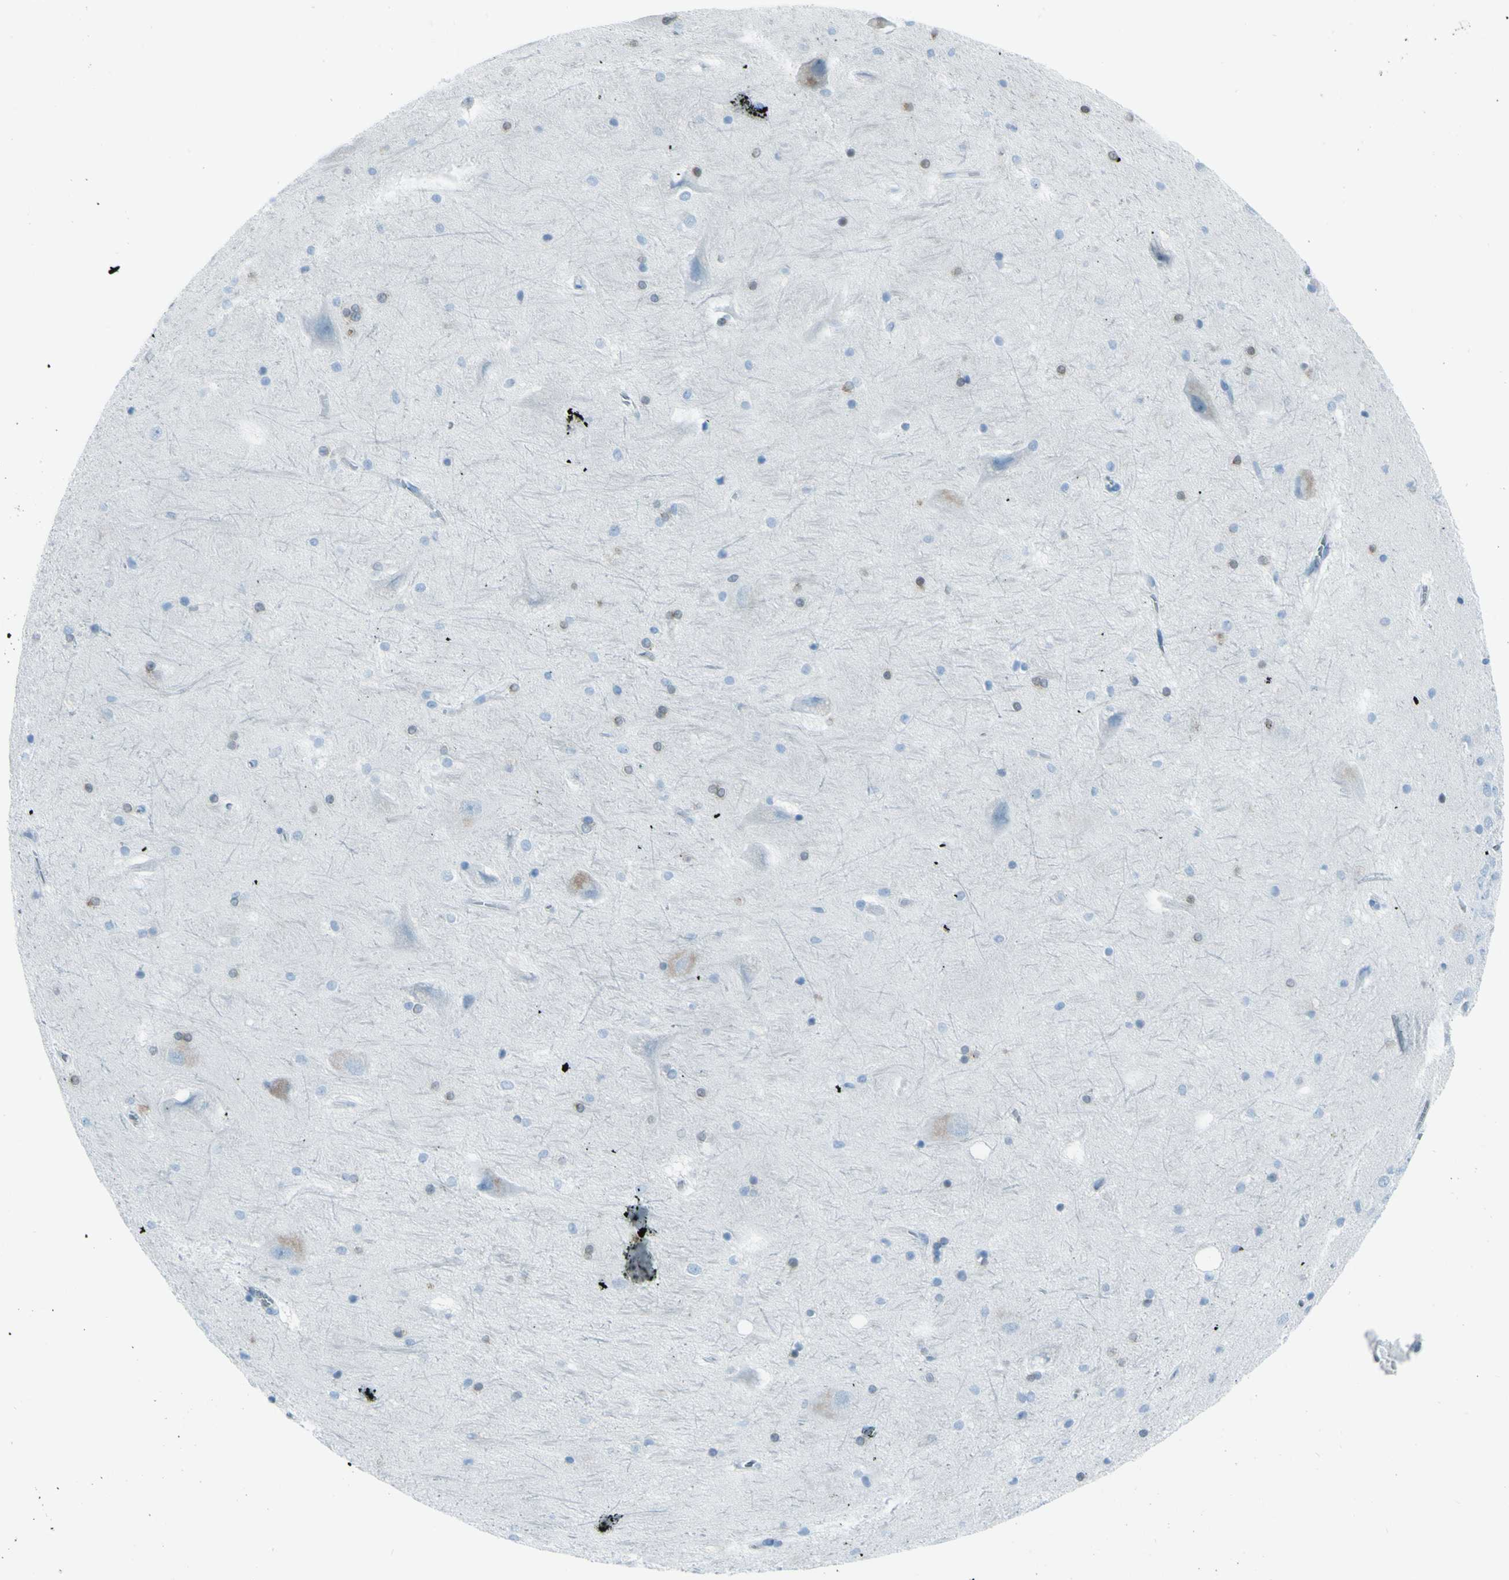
{"staining": {"intensity": "negative", "quantity": "none", "location": "none"}, "tissue": "hippocampus", "cell_type": "Glial cells", "image_type": "normal", "snomed": [{"axis": "morphology", "description": "Normal tissue, NOS"}, {"axis": "topography", "description": "Hippocampus"}], "caption": "Immunohistochemistry (IHC) of unremarkable human hippocampus demonstrates no expression in glial cells.", "gene": "AFP", "patient": {"sex": "female", "age": 19}}